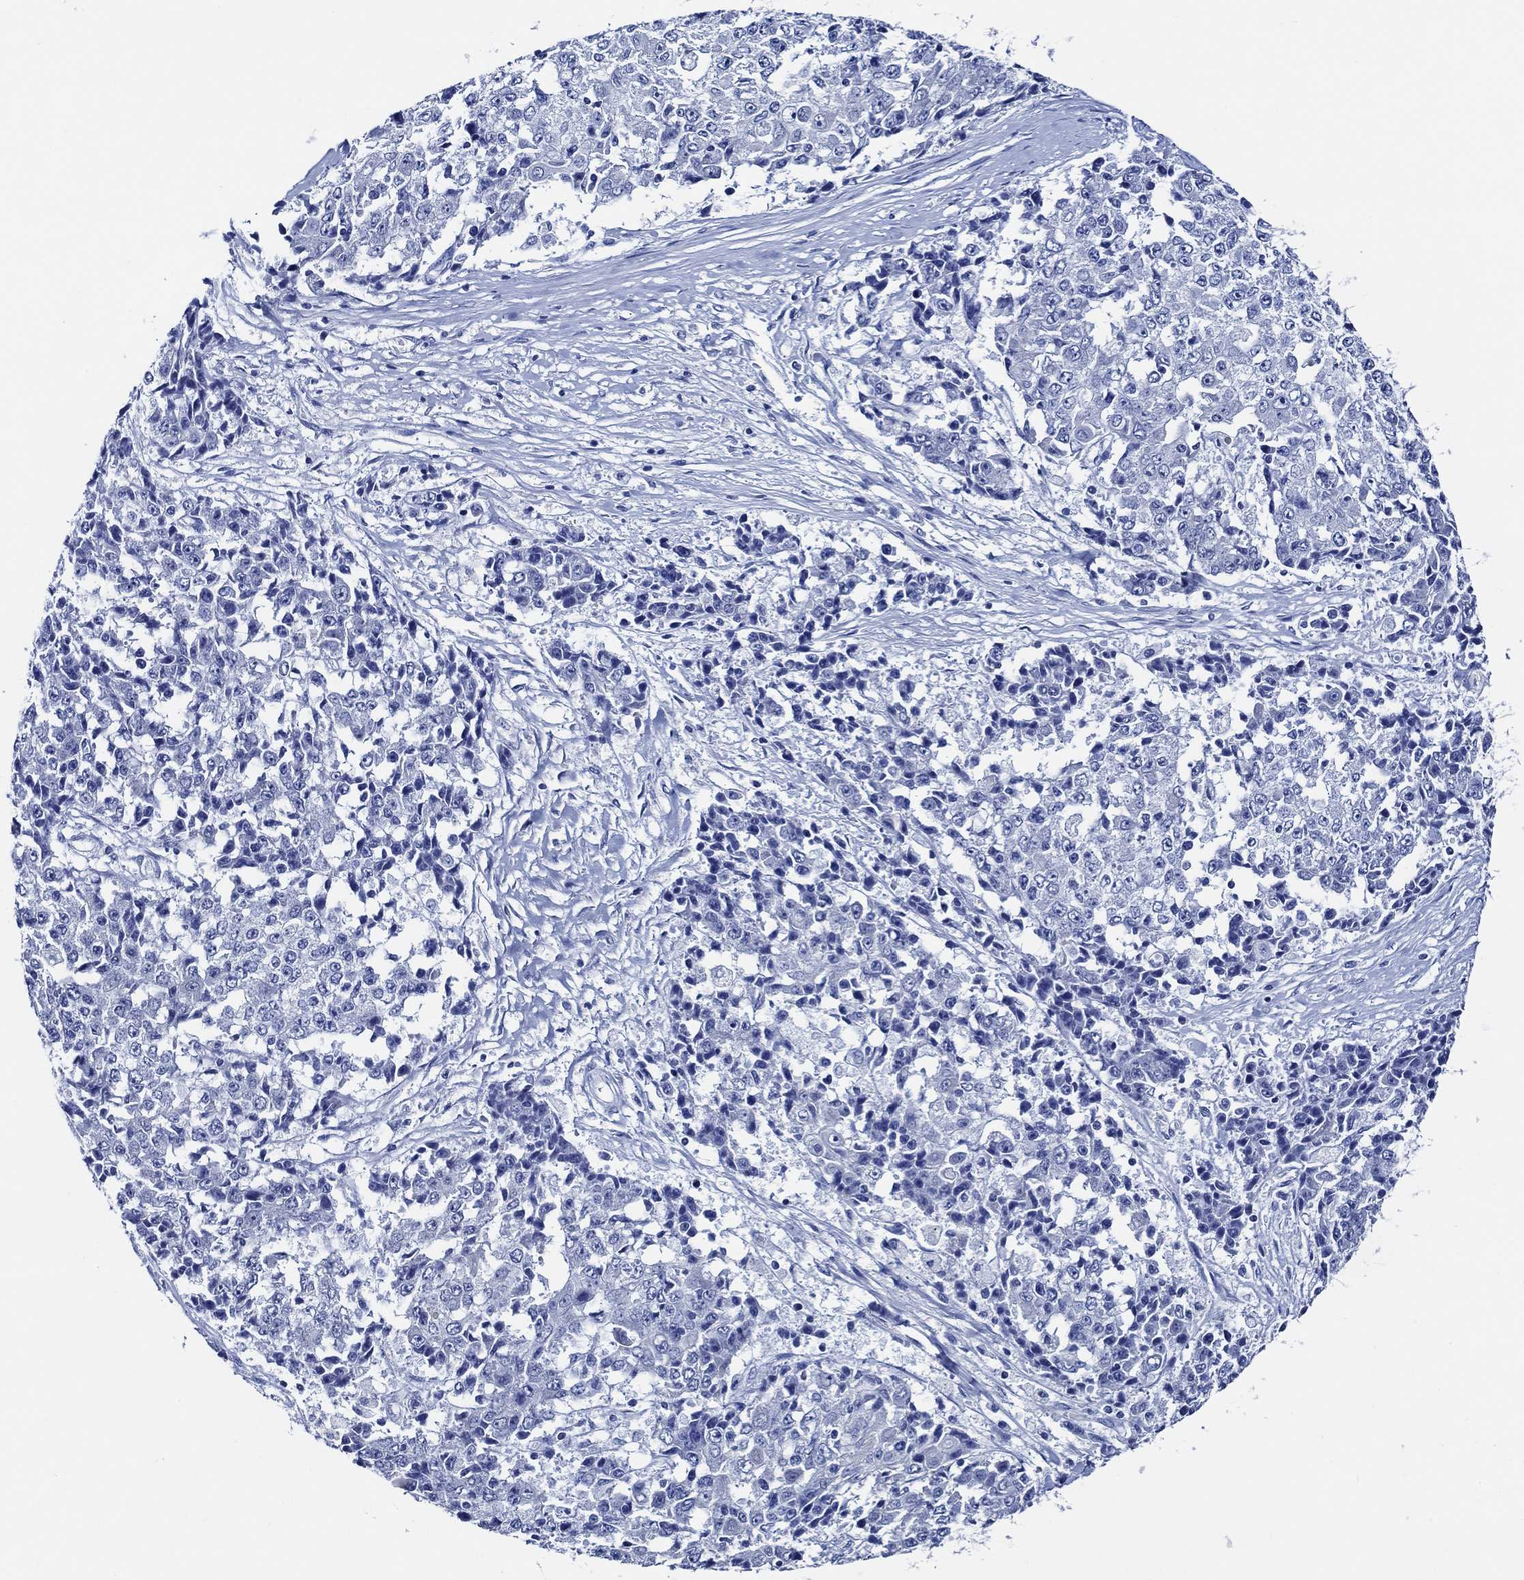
{"staining": {"intensity": "negative", "quantity": "none", "location": "none"}, "tissue": "ovarian cancer", "cell_type": "Tumor cells", "image_type": "cancer", "snomed": [{"axis": "morphology", "description": "Carcinoma, endometroid"}, {"axis": "topography", "description": "Ovary"}], "caption": "Immunohistochemical staining of endometroid carcinoma (ovarian) exhibits no significant staining in tumor cells.", "gene": "WDR62", "patient": {"sex": "female", "age": 42}}